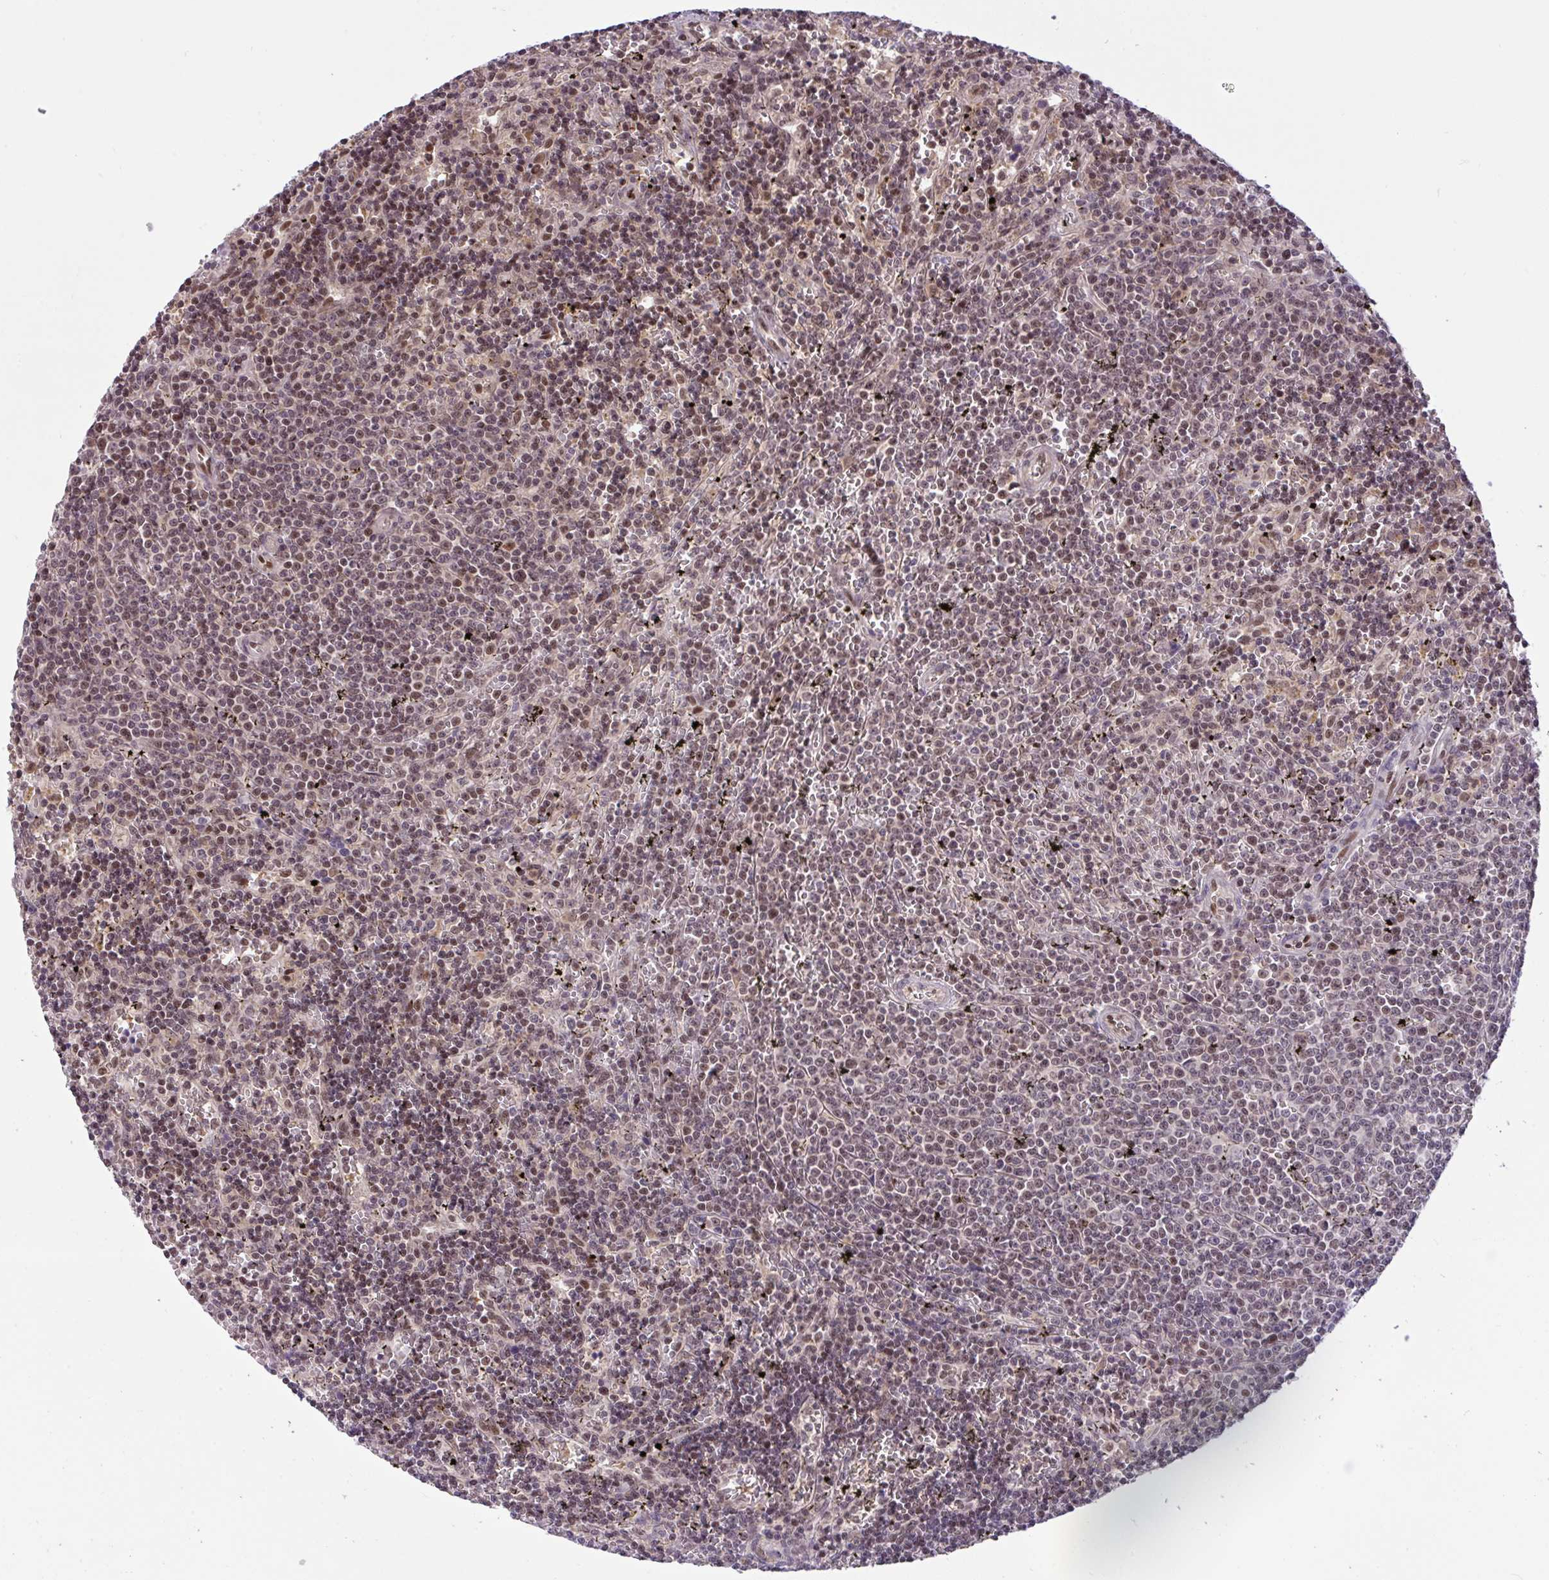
{"staining": {"intensity": "moderate", "quantity": "25%-75%", "location": "nuclear"}, "tissue": "lymphoma", "cell_type": "Tumor cells", "image_type": "cancer", "snomed": [{"axis": "morphology", "description": "Malignant lymphoma, non-Hodgkin's type, Low grade"}, {"axis": "topography", "description": "Spleen"}], "caption": "Malignant lymphoma, non-Hodgkin's type (low-grade) stained with immunohistochemistry shows moderate nuclear positivity in approximately 25%-75% of tumor cells. Immunohistochemistry stains the protein of interest in brown and the nuclei are stained blue.", "gene": "KLF2", "patient": {"sex": "male", "age": 60}}